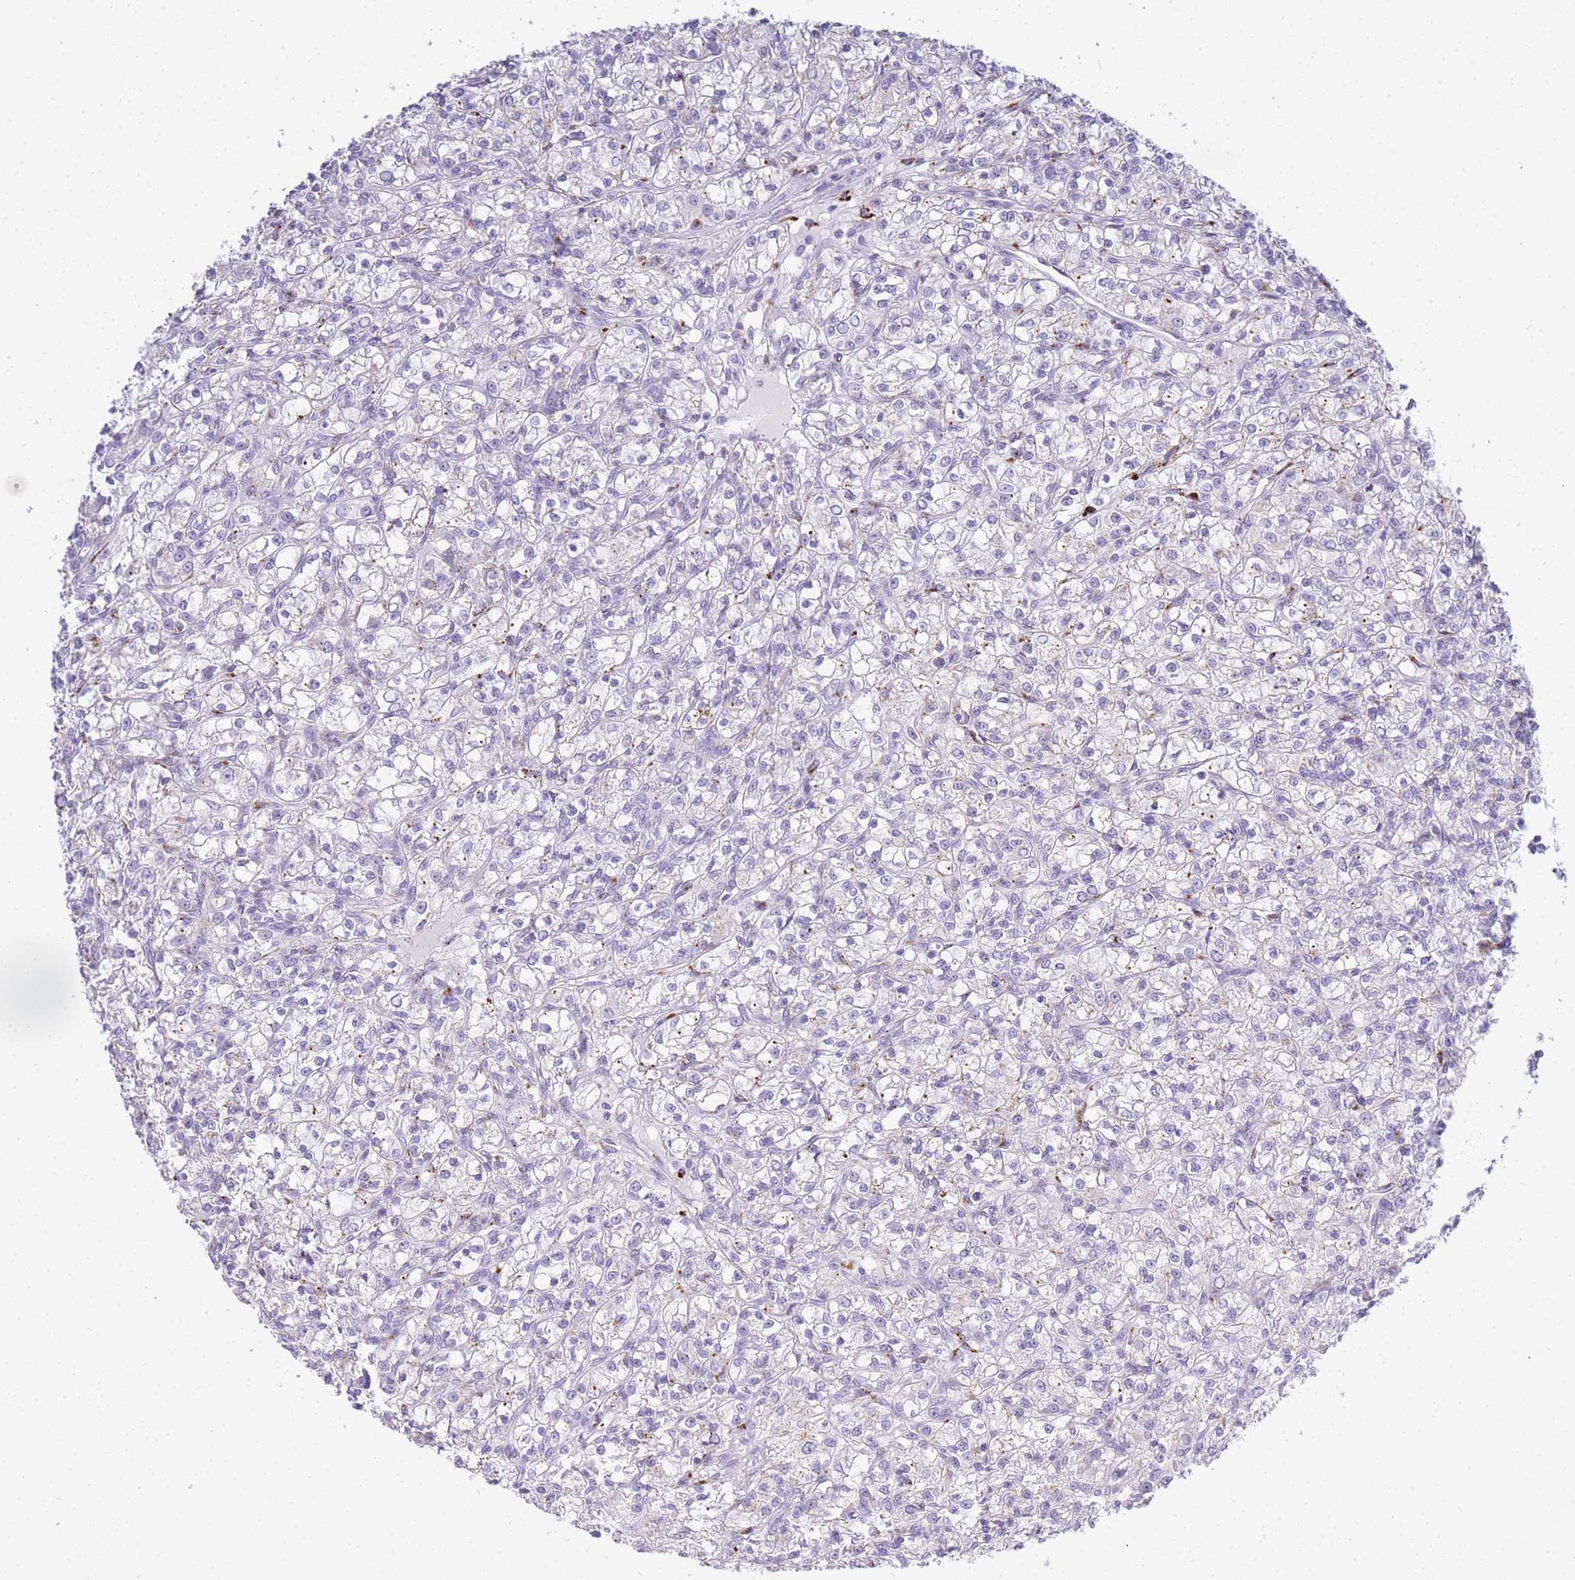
{"staining": {"intensity": "negative", "quantity": "none", "location": "none"}, "tissue": "renal cancer", "cell_type": "Tumor cells", "image_type": "cancer", "snomed": [{"axis": "morphology", "description": "Adenocarcinoma, NOS"}, {"axis": "topography", "description": "Kidney"}], "caption": "DAB immunohistochemical staining of renal adenocarcinoma displays no significant expression in tumor cells.", "gene": "RHO", "patient": {"sex": "female", "age": 59}}